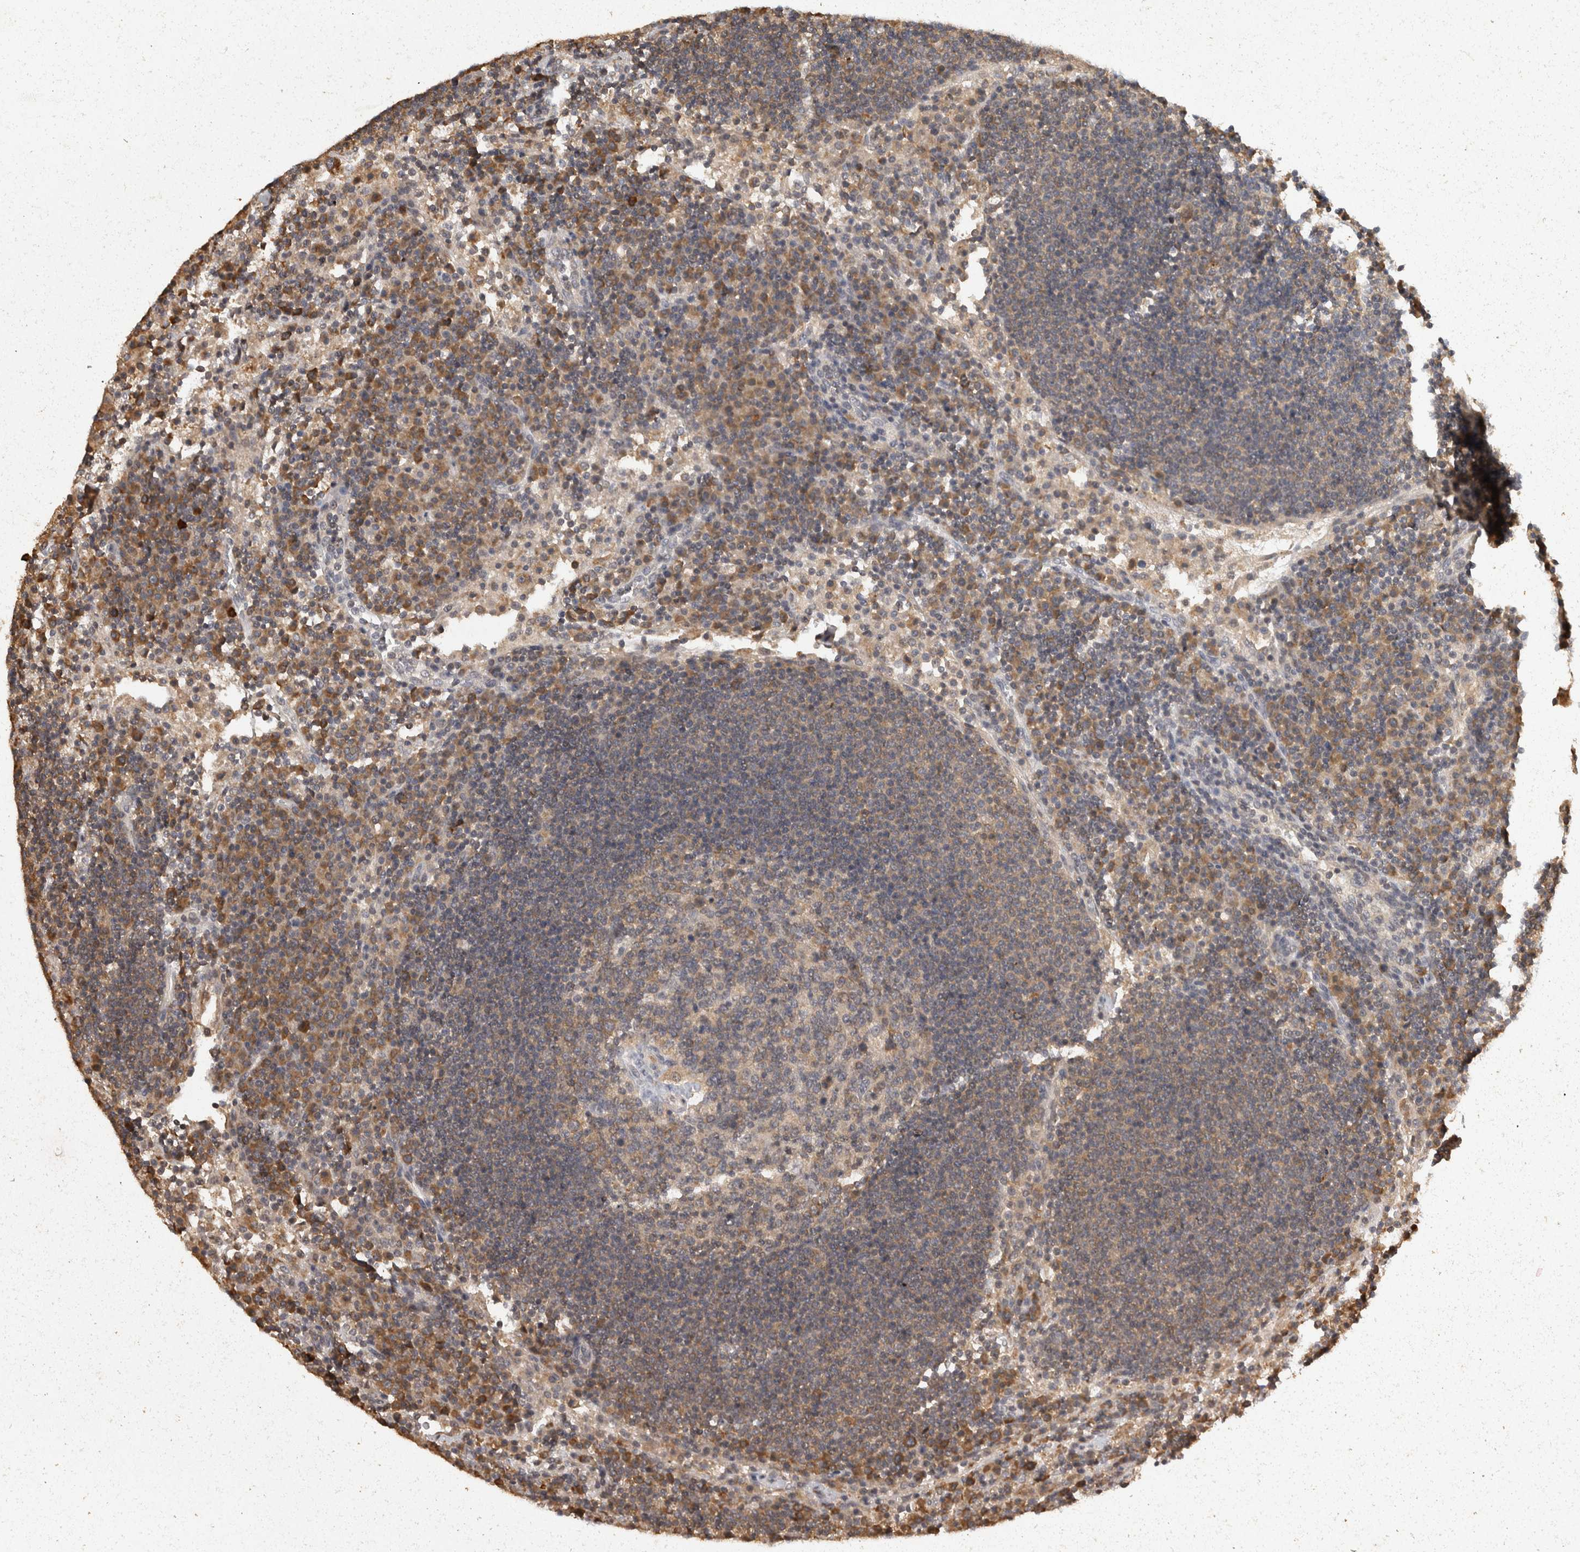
{"staining": {"intensity": "weak", "quantity": "<25%", "location": "cytoplasmic/membranous"}, "tissue": "lymph node", "cell_type": "Germinal center cells", "image_type": "normal", "snomed": [{"axis": "morphology", "description": "Normal tissue, NOS"}, {"axis": "topography", "description": "Lymph node"}], "caption": "Immunohistochemistry histopathology image of unremarkable lymph node: human lymph node stained with DAB (3,3'-diaminobenzidine) displays no significant protein staining in germinal center cells.", "gene": "ACAT2", "patient": {"sex": "female", "age": 53}}